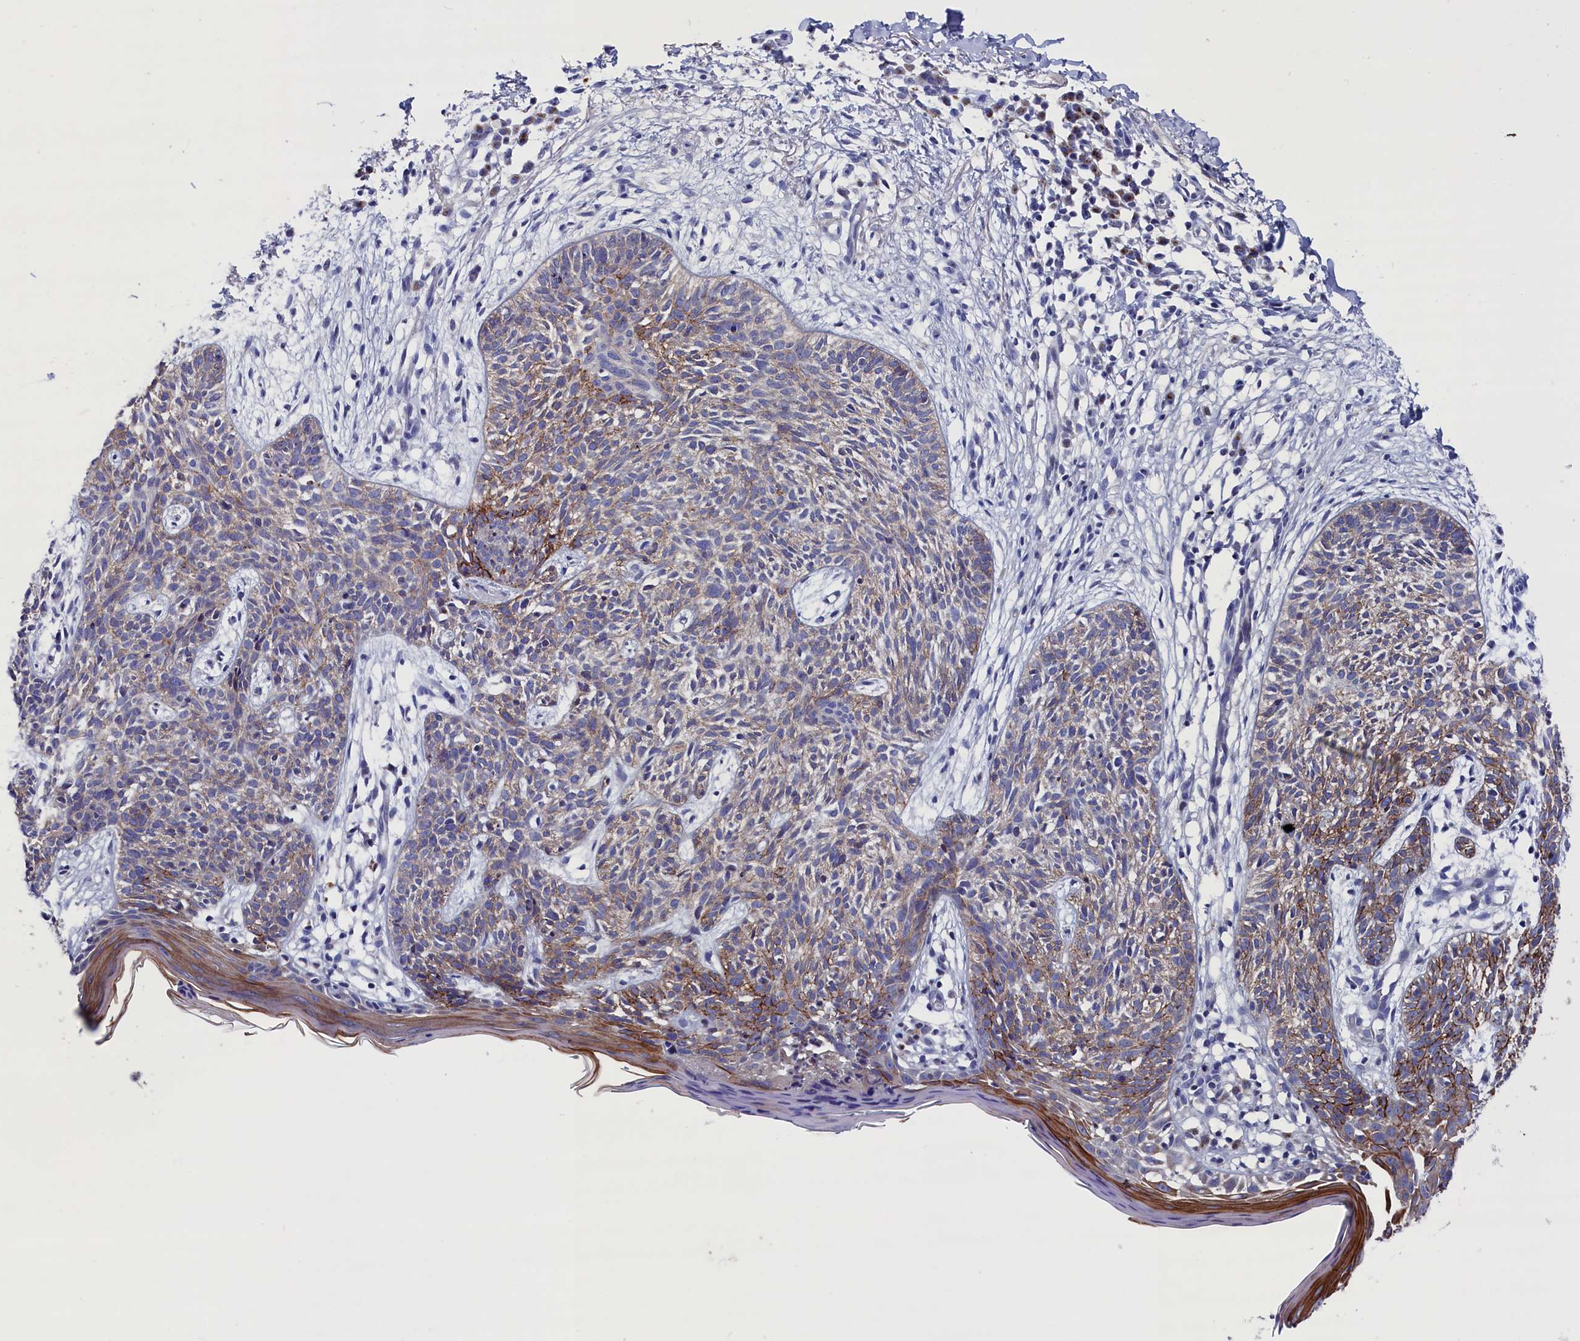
{"staining": {"intensity": "moderate", "quantity": "25%-75%", "location": "cytoplasmic/membranous"}, "tissue": "skin cancer", "cell_type": "Tumor cells", "image_type": "cancer", "snomed": [{"axis": "morphology", "description": "Basal cell carcinoma"}, {"axis": "topography", "description": "Skin"}], "caption": "Immunohistochemistry (IHC) (DAB (3,3'-diaminobenzidine)) staining of human skin basal cell carcinoma reveals moderate cytoplasmic/membranous protein staining in about 25%-75% of tumor cells.", "gene": "GPR108", "patient": {"sex": "female", "age": 66}}